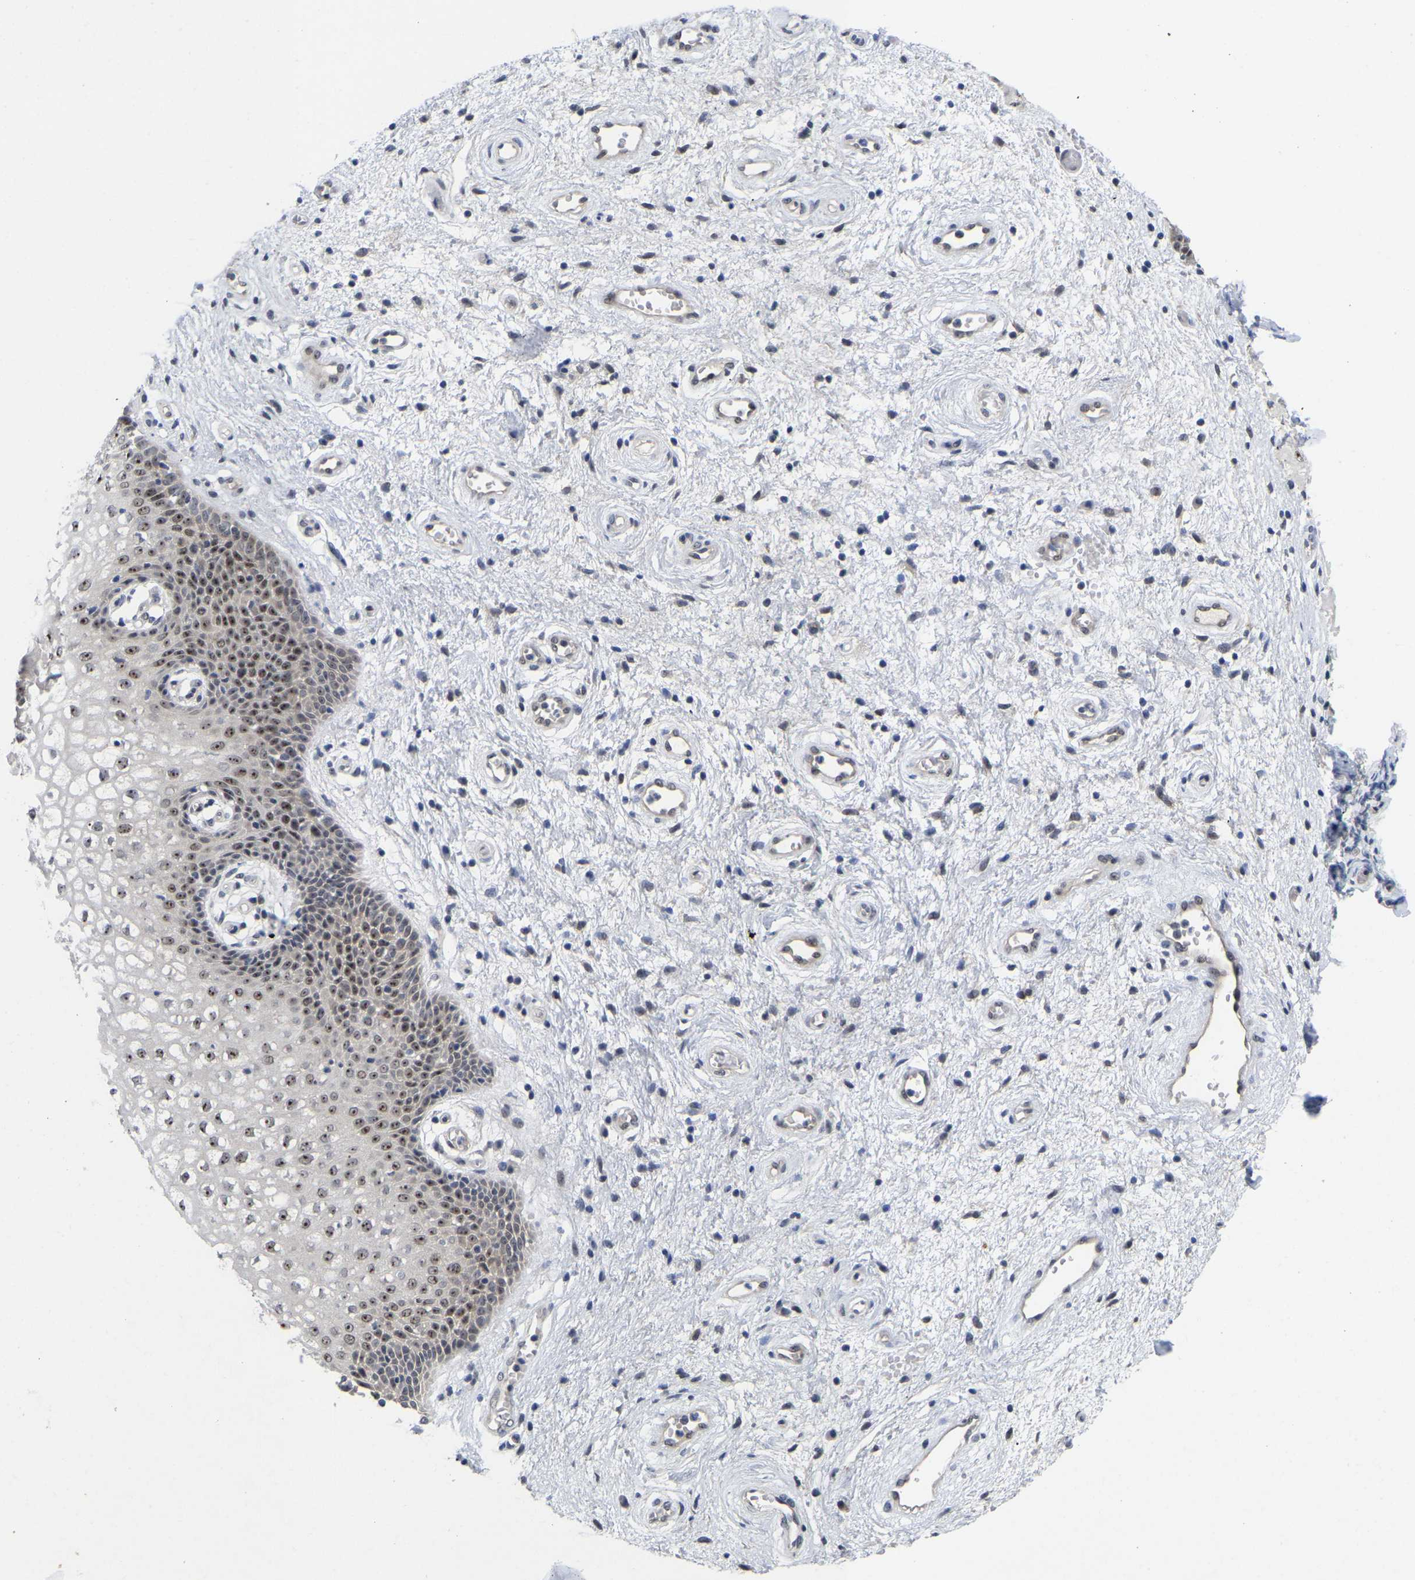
{"staining": {"intensity": "strong", "quantity": "<25%", "location": "nuclear"}, "tissue": "vagina", "cell_type": "Squamous epithelial cells", "image_type": "normal", "snomed": [{"axis": "morphology", "description": "Normal tissue, NOS"}, {"axis": "topography", "description": "Vagina"}], "caption": "An image of vagina stained for a protein reveals strong nuclear brown staining in squamous epithelial cells. Immunohistochemistry (ihc) stains the protein of interest in brown and the nuclei are stained blue.", "gene": "NLE1", "patient": {"sex": "female", "age": 34}}